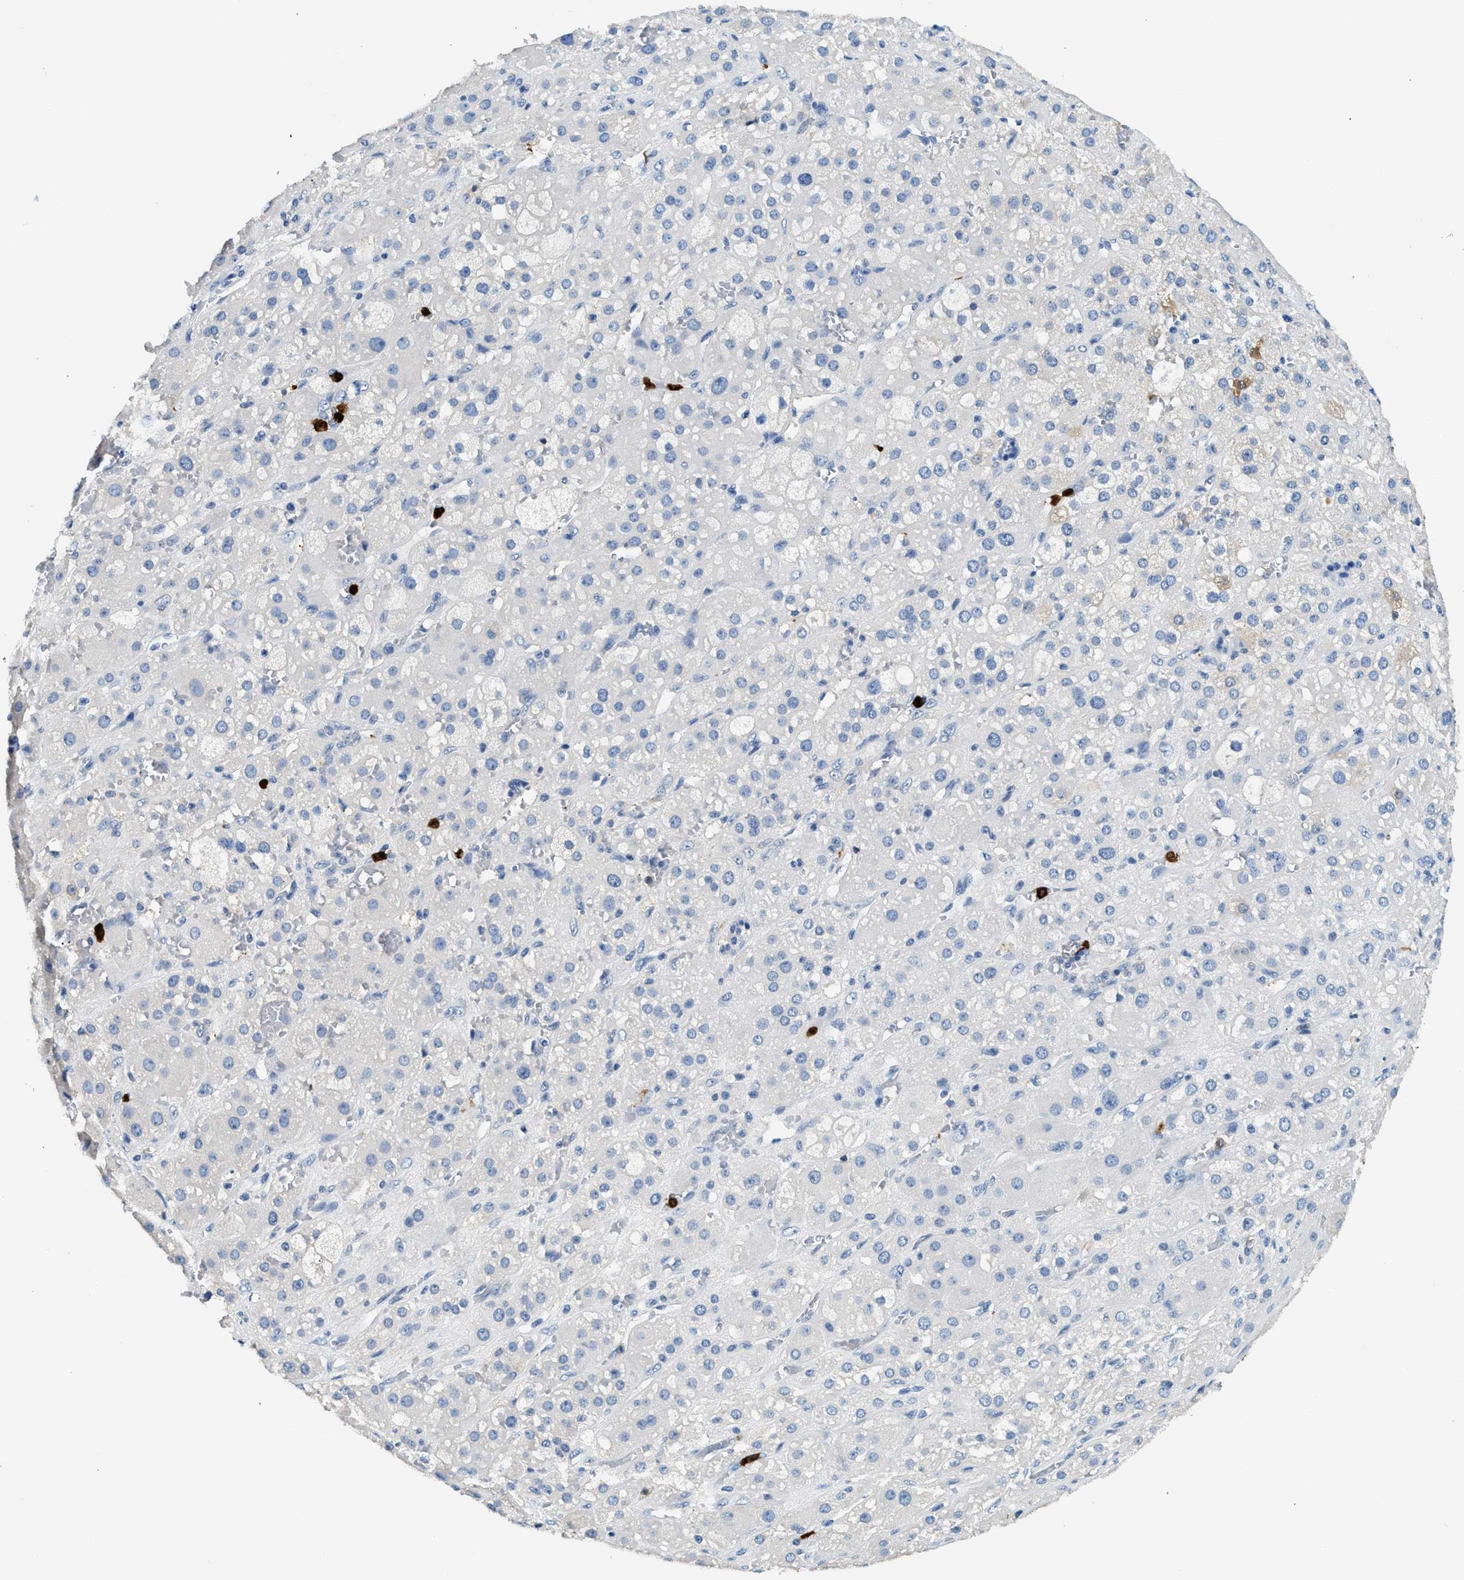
{"staining": {"intensity": "negative", "quantity": "none", "location": "none"}, "tissue": "adrenal gland", "cell_type": "Glandular cells", "image_type": "normal", "snomed": [{"axis": "morphology", "description": "Normal tissue, NOS"}, {"axis": "topography", "description": "Adrenal gland"}], "caption": "Glandular cells show no significant protein positivity in benign adrenal gland. The staining is performed using DAB brown chromogen with nuclei counter-stained in using hematoxylin.", "gene": "ANXA3", "patient": {"sex": "female", "age": 47}}